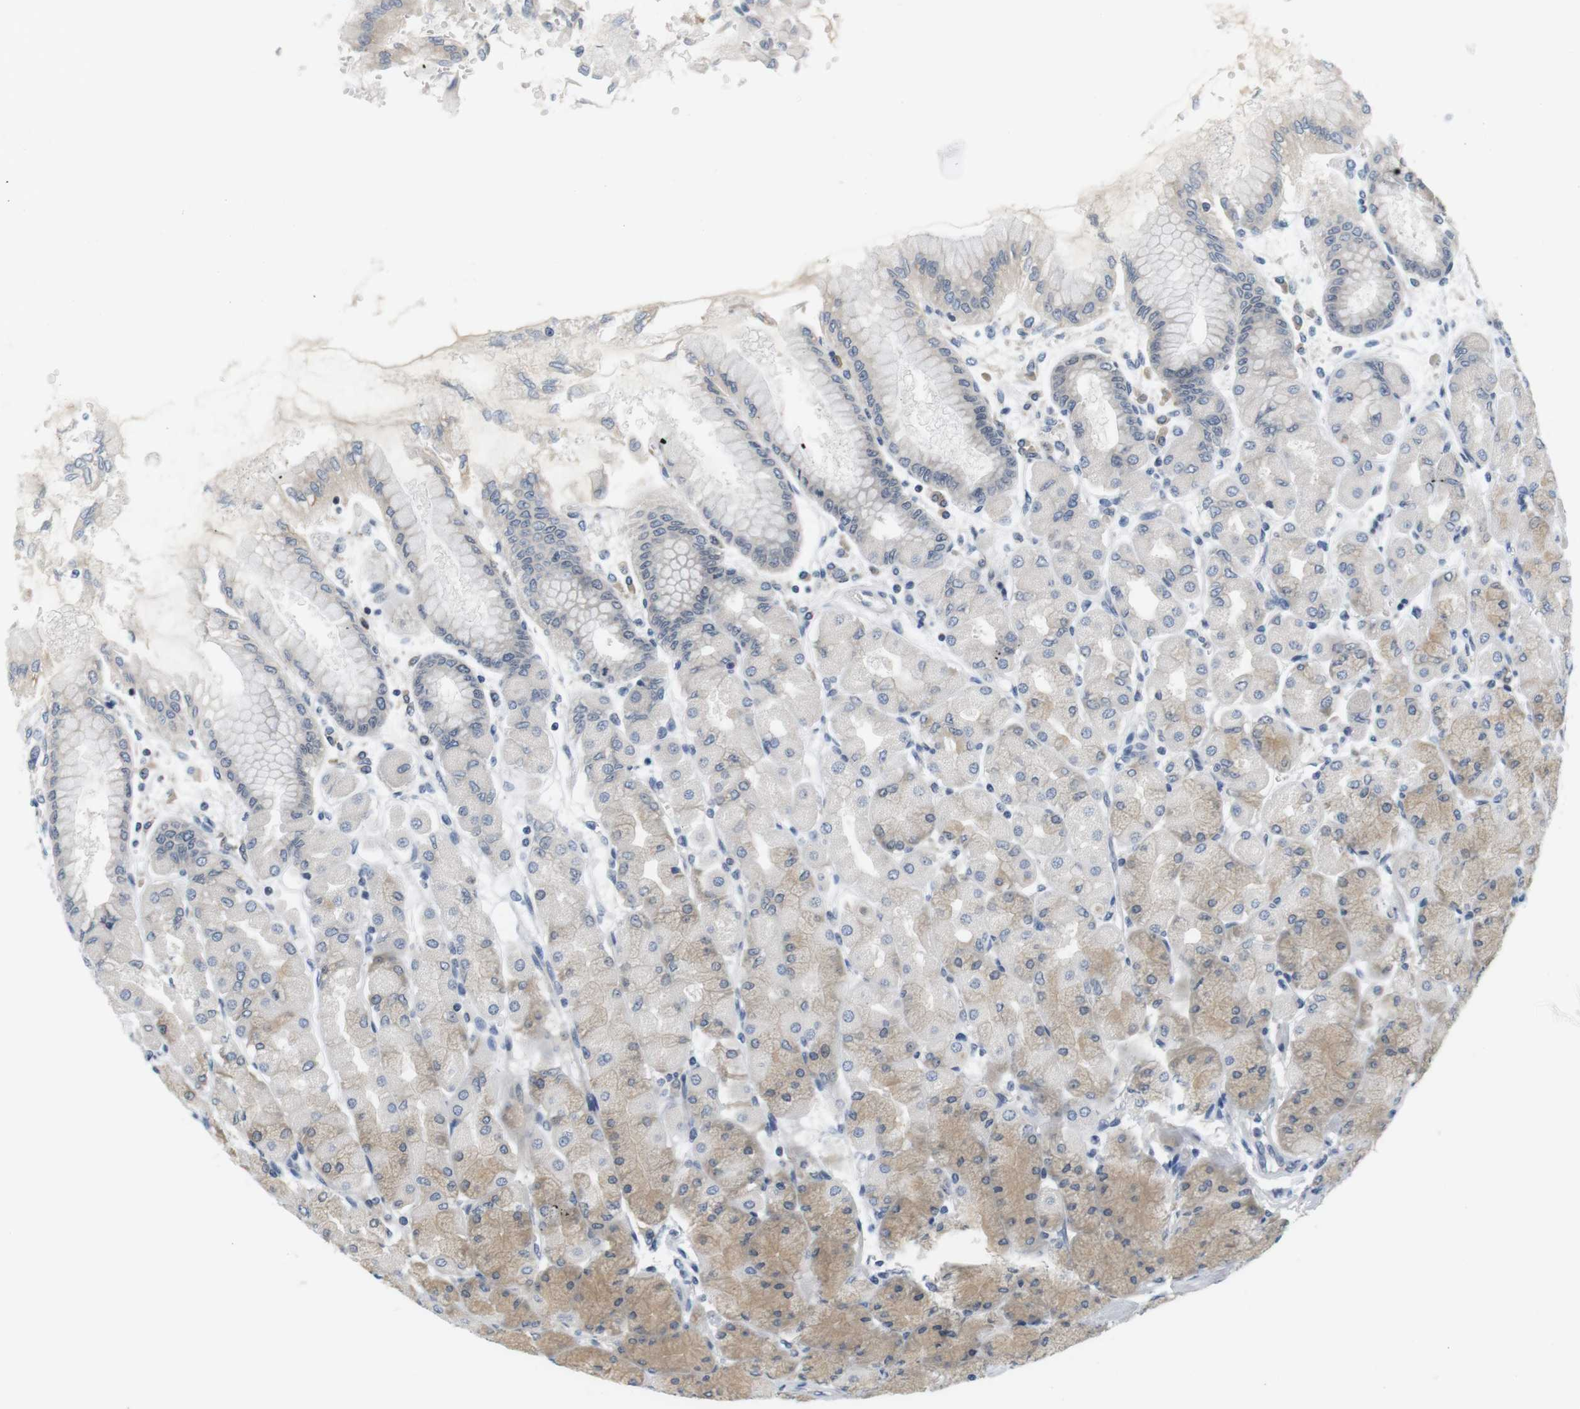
{"staining": {"intensity": "weak", "quantity": "25%-75%", "location": "cytoplasmic/membranous"}, "tissue": "stomach", "cell_type": "Glandular cells", "image_type": "normal", "snomed": [{"axis": "morphology", "description": "Normal tissue, NOS"}, {"axis": "topography", "description": "Stomach, upper"}], "caption": "Stomach stained with immunohistochemistry reveals weak cytoplasmic/membranous staining in about 25%-75% of glandular cells.", "gene": "WNT7A", "patient": {"sex": "female", "age": 56}}